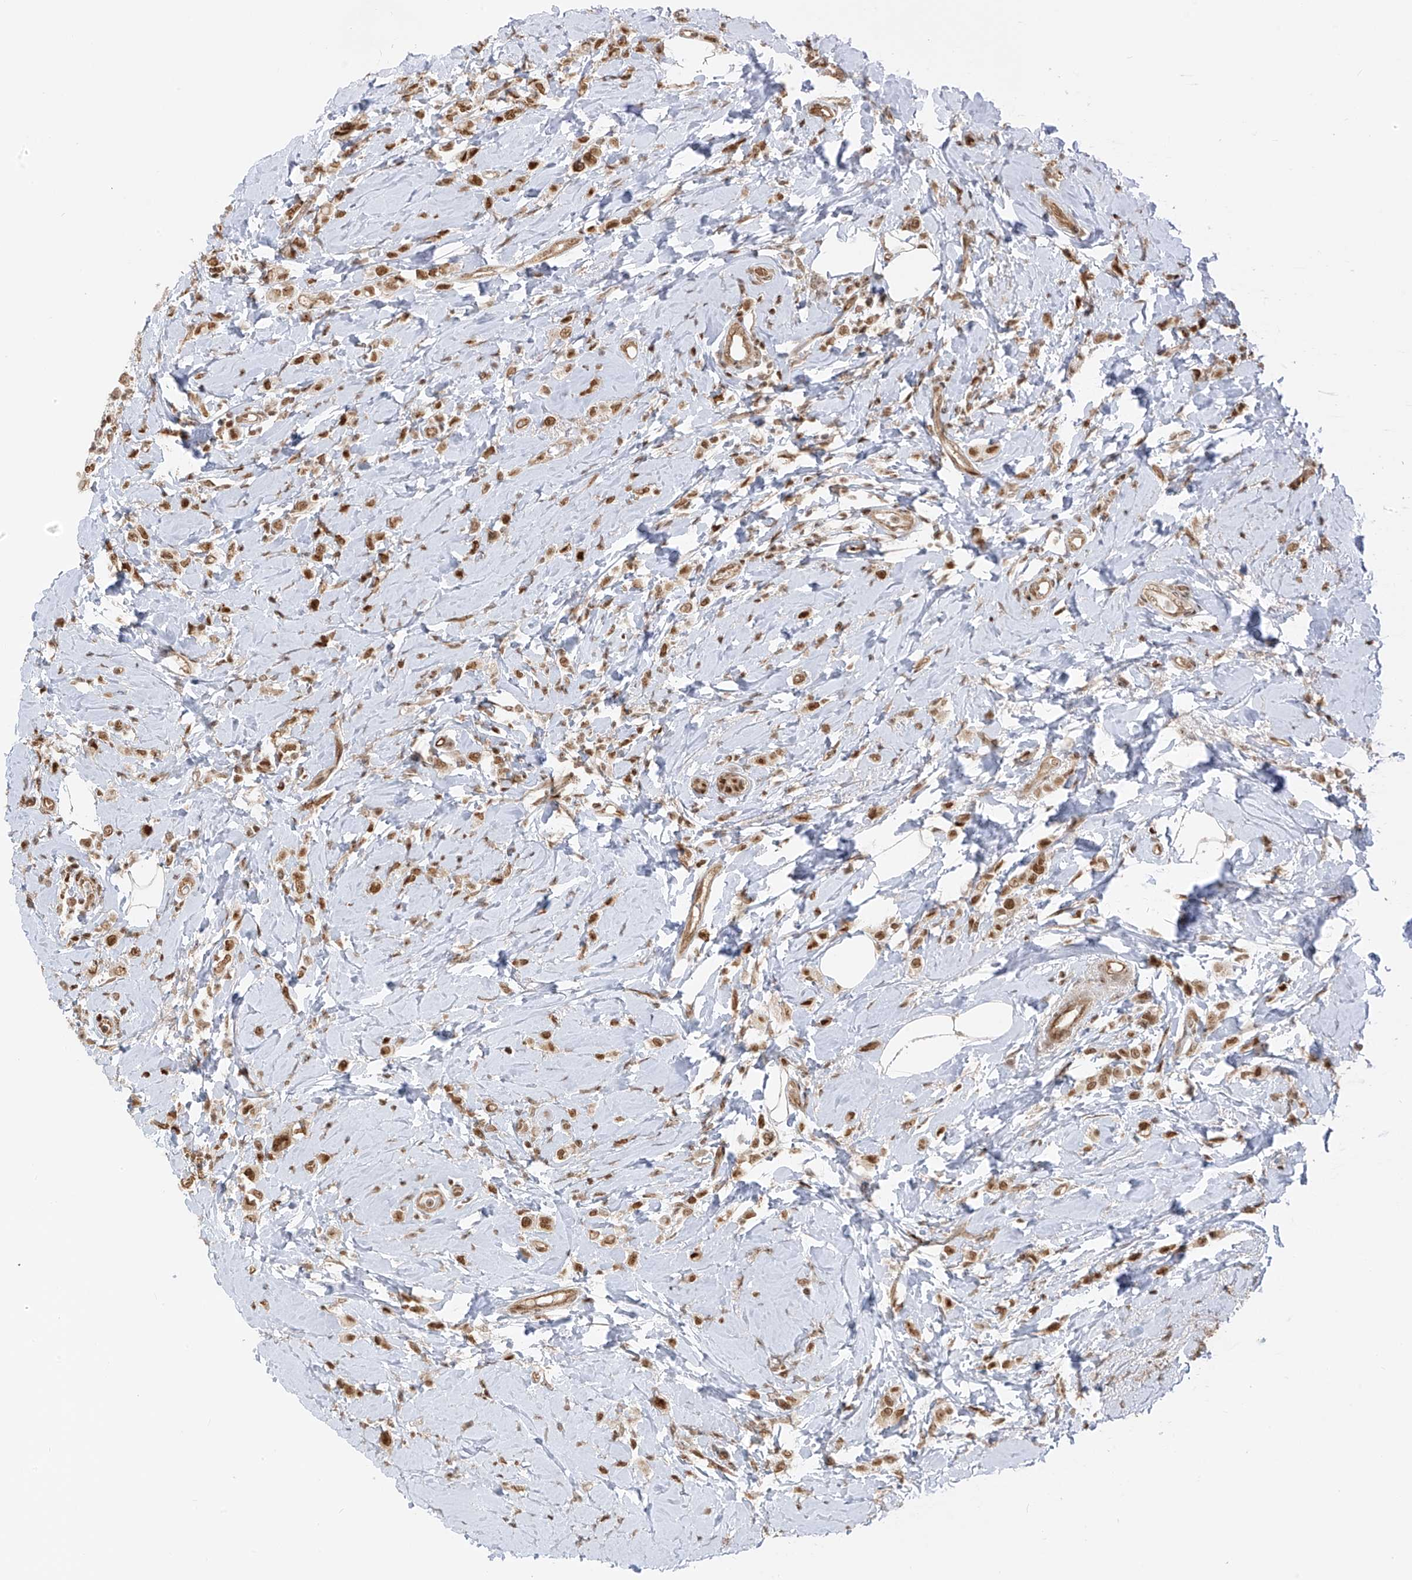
{"staining": {"intensity": "moderate", "quantity": ">75%", "location": "nuclear"}, "tissue": "breast cancer", "cell_type": "Tumor cells", "image_type": "cancer", "snomed": [{"axis": "morphology", "description": "Lobular carcinoma"}, {"axis": "topography", "description": "Breast"}], "caption": "An image of human breast cancer stained for a protein shows moderate nuclear brown staining in tumor cells.", "gene": "ARHGEF3", "patient": {"sex": "female", "age": 47}}